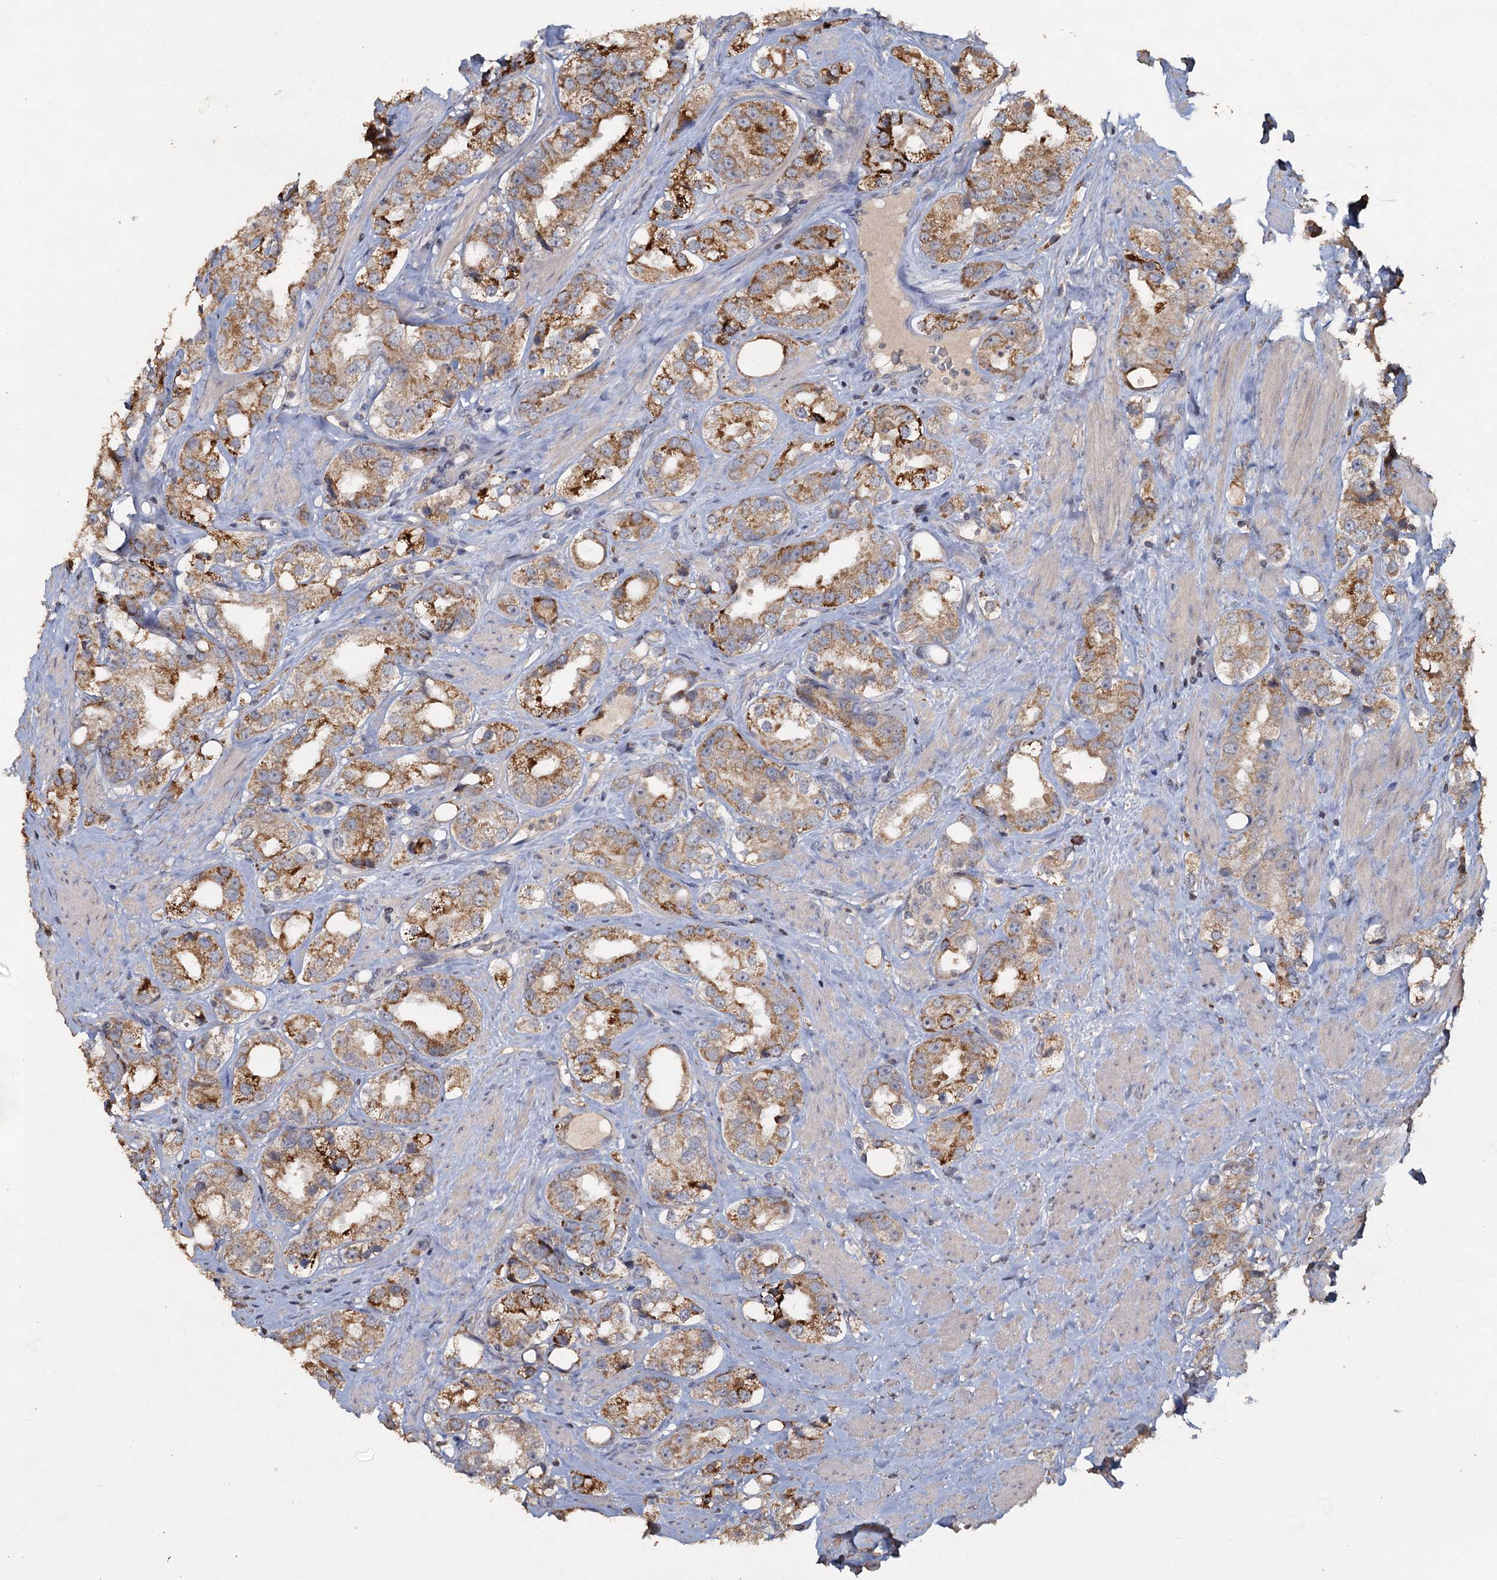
{"staining": {"intensity": "moderate", "quantity": ">75%", "location": "cytoplasmic/membranous"}, "tissue": "prostate cancer", "cell_type": "Tumor cells", "image_type": "cancer", "snomed": [{"axis": "morphology", "description": "Adenocarcinoma, NOS"}, {"axis": "topography", "description": "Prostate"}], "caption": "The image demonstrates staining of prostate cancer, revealing moderate cytoplasmic/membranous protein positivity (brown color) within tumor cells. The staining was performed using DAB (3,3'-diaminobenzidine) to visualize the protein expression in brown, while the nuclei were stained in blue with hematoxylin (Magnification: 20x).", "gene": "CCDC61", "patient": {"sex": "male", "age": 79}}